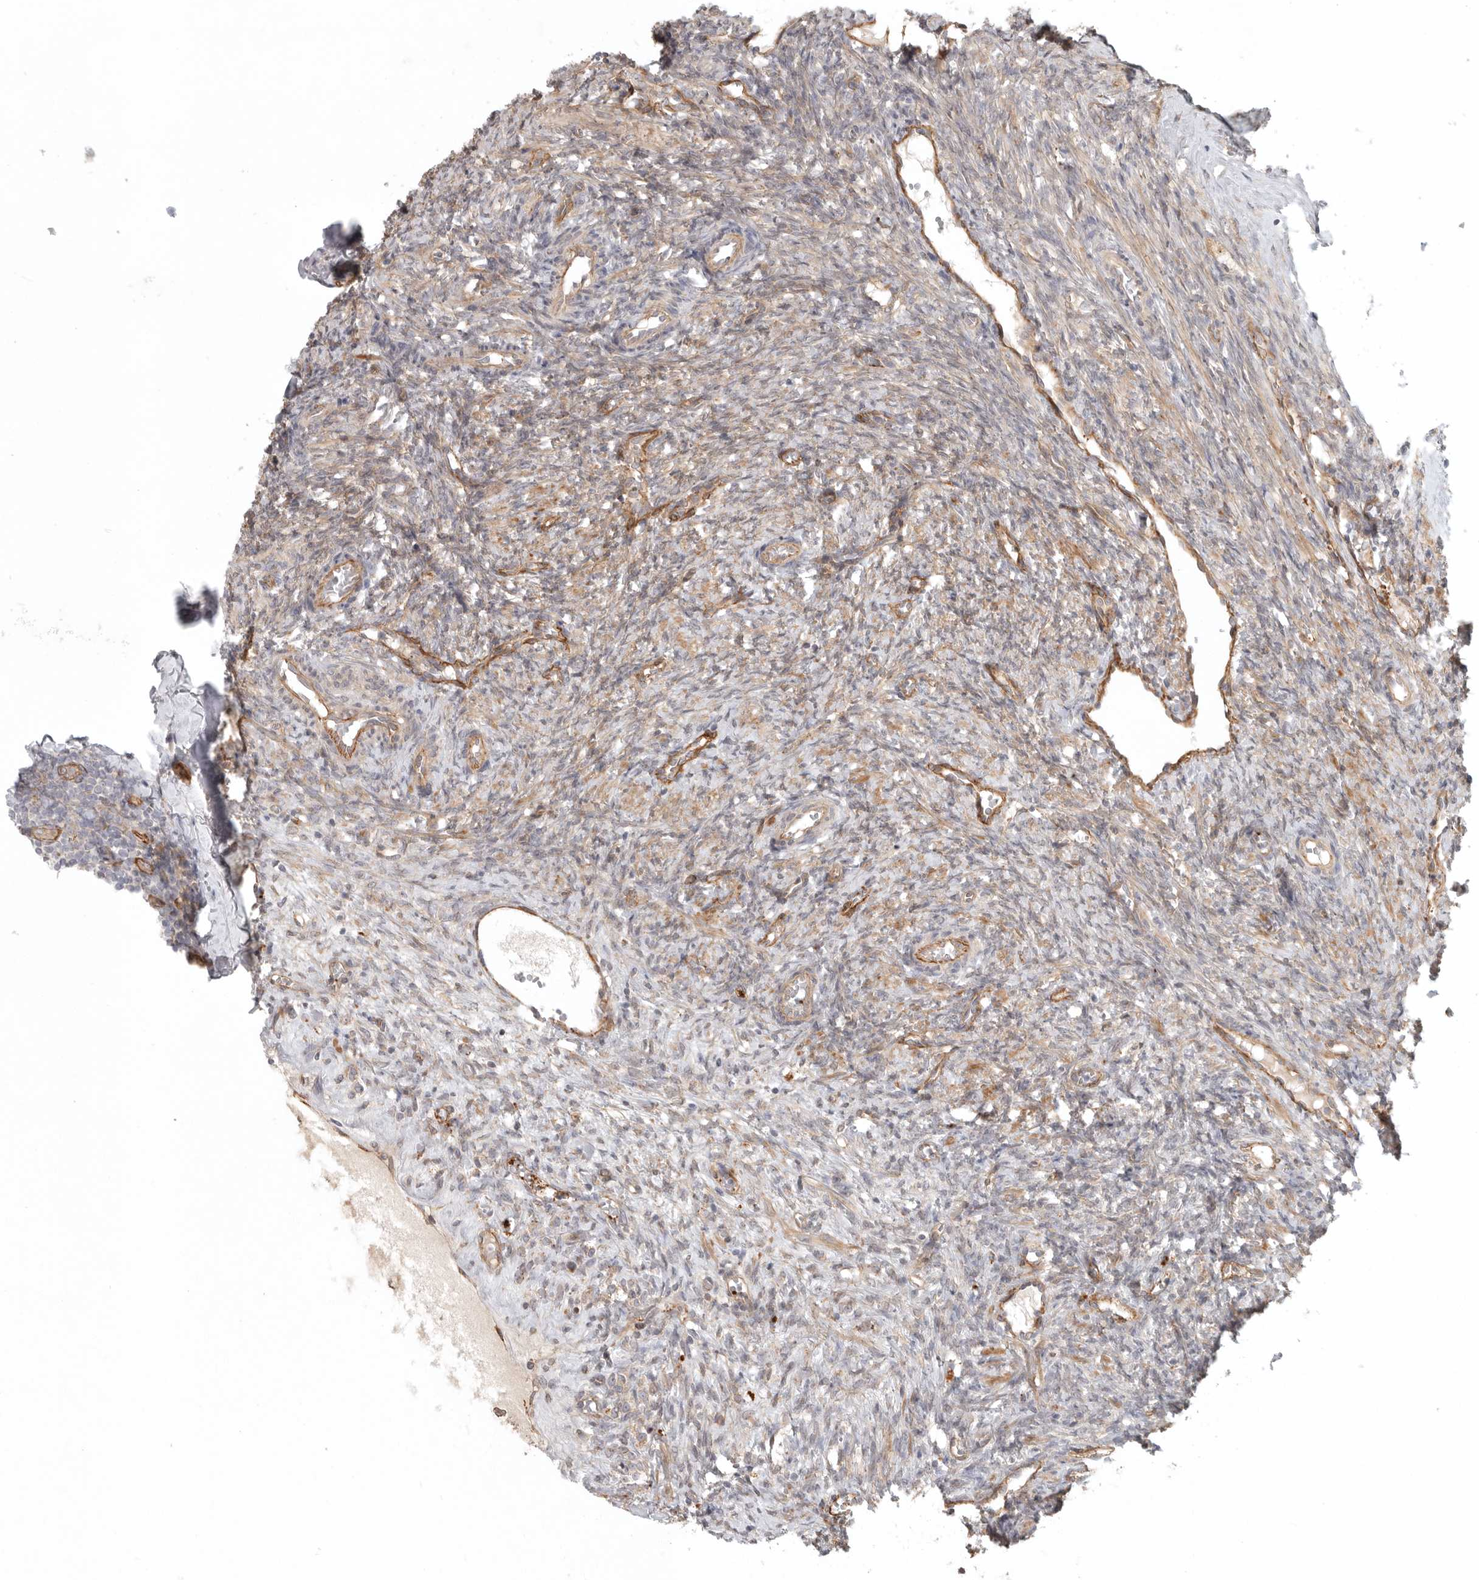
{"staining": {"intensity": "weak", "quantity": "25%-75%", "location": "cytoplasmic/membranous"}, "tissue": "ovary", "cell_type": "Ovarian stroma cells", "image_type": "normal", "snomed": [{"axis": "morphology", "description": "Normal tissue, NOS"}, {"axis": "topography", "description": "Ovary"}], "caption": "Protein expression analysis of unremarkable ovary demonstrates weak cytoplasmic/membranous expression in approximately 25%-75% of ovarian stroma cells.", "gene": "LONRF1", "patient": {"sex": "female", "age": 41}}